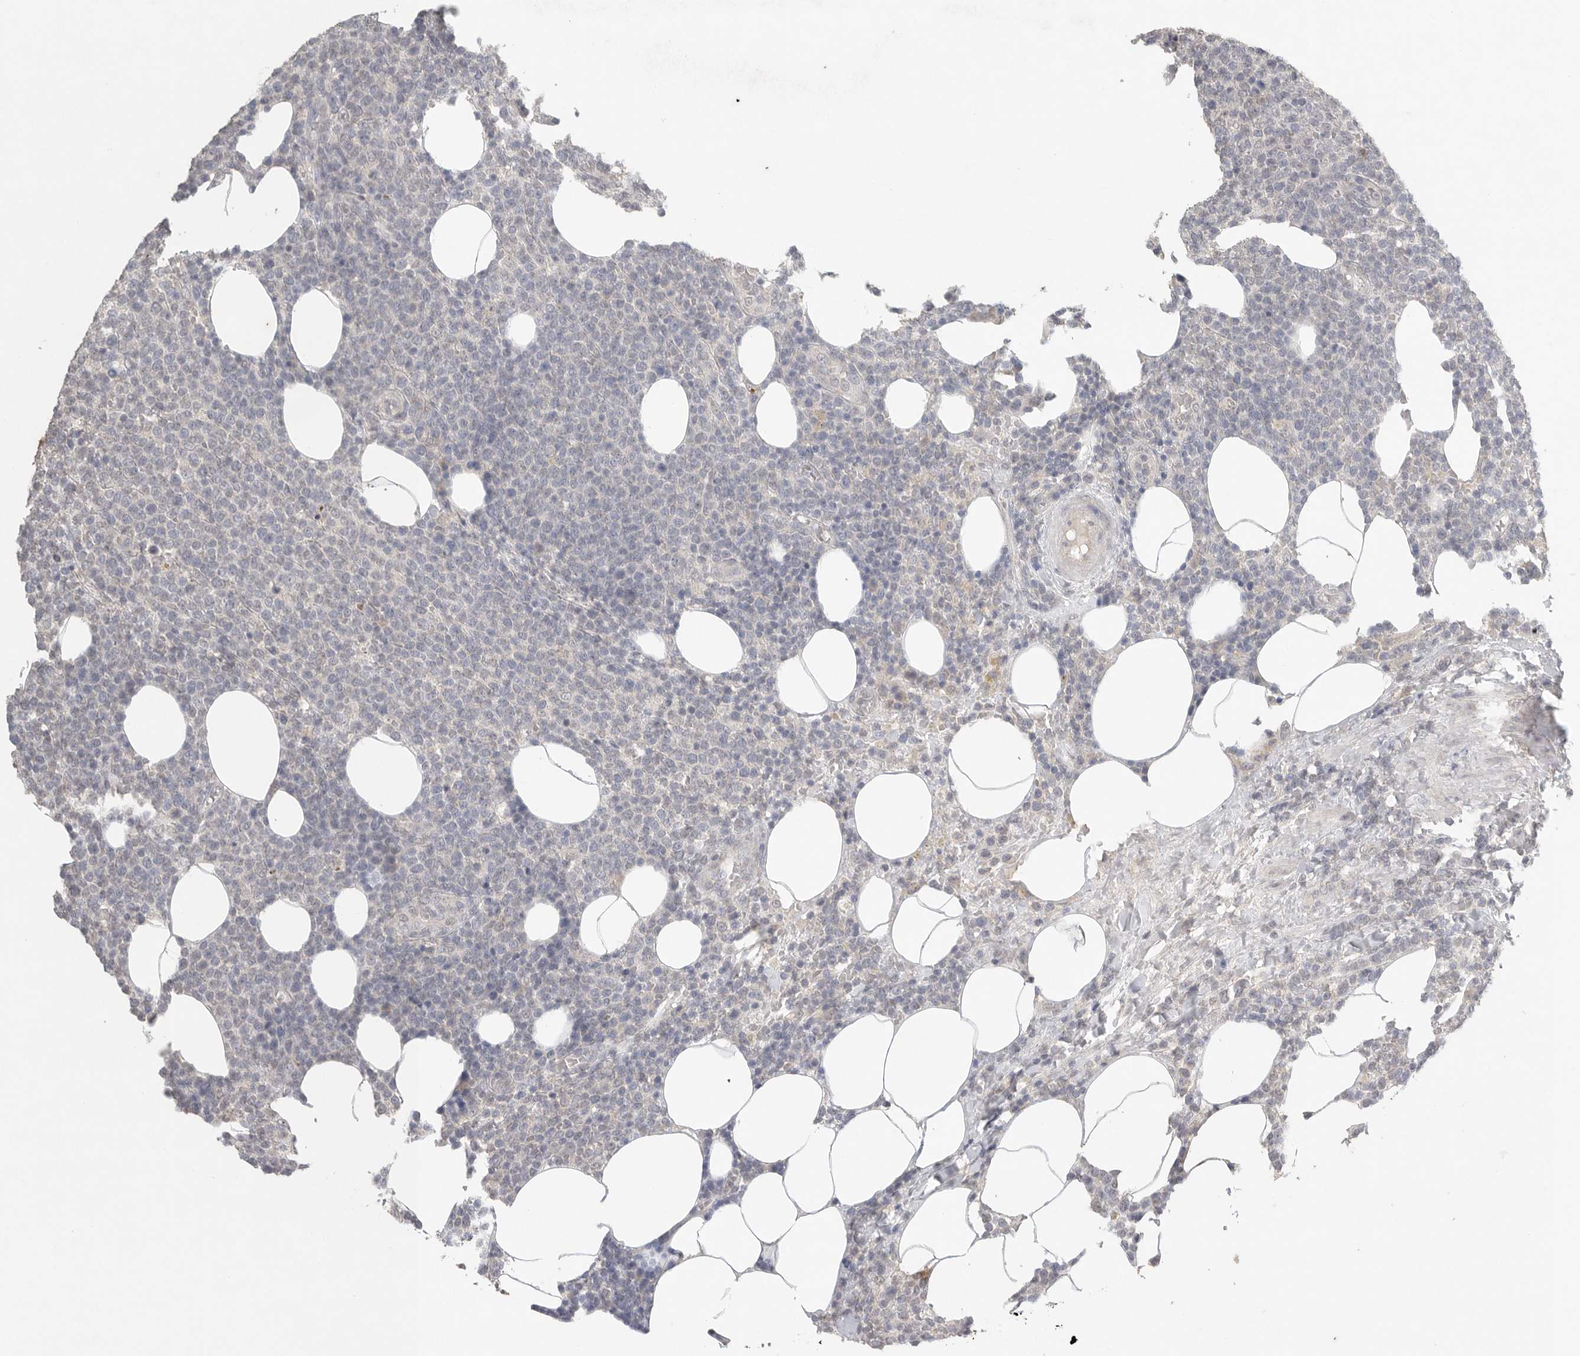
{"staining": {"intensity": "negative", "quantity": "none", "location": "none"}, "tissue": "lymphoma", "cell_type": "Tumor cells", "image_type": "cancer", "snomed": [{"axis": "morphology", "description": "Malignant lymphoma, non-Hodgkin's type, High grade"}, {"axis": "topography", "description": "Lymph node"}], "caption": "High-grade malignant lymphoma, non-Hodgkin's type was stained to show a protein in brown. There is no significant staining in tumor cells. (DAB IHC visualized using brightfield microscopy, high magnification).", "gene": "KLK5", "patient": {"sex": "male", "age": 61}}